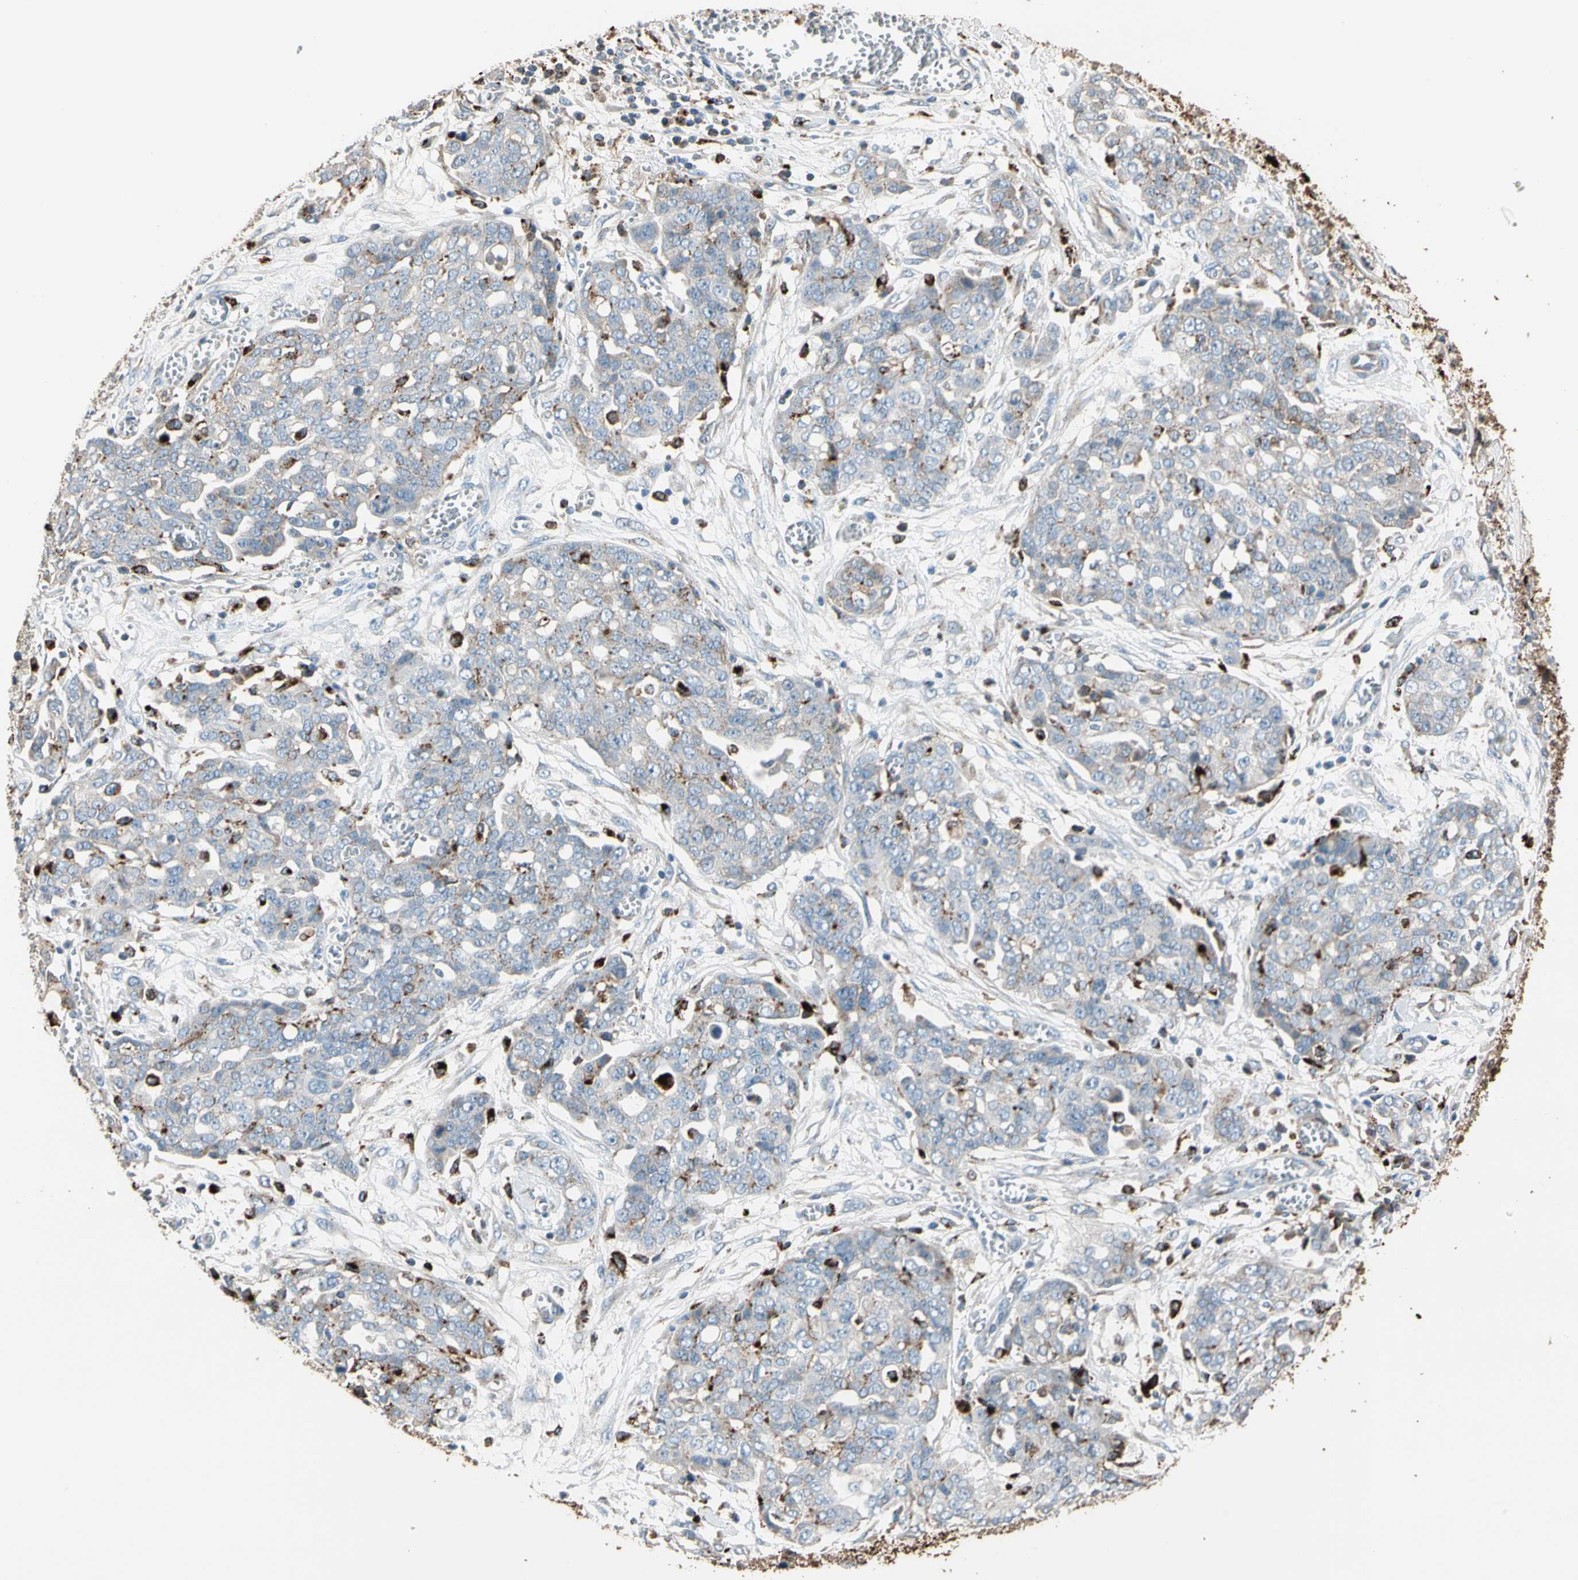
{"staining": {"intensity": "moderate", "quantity": "<25%", "location": "cytoplasmic/membranous"}, "tissue": "ovarian cancer", "cell_type": "Tumor cells", "image_type": "cancer", "snomed": [{"axis": "morphology", "description": "Cystadenocarcinoma, serous, NOS"}, {"axis": "topography", "description": "Soft tissue"}, {"axis": "topography", "description": "Ovary"}], "caption": "A low amount of moderate cytoplasmic/membranous staining is present in approximately <25% of tumor cells in ovarian cancer tissue. (brown staining indicates protein expression, while blue staining denotes nuclei).", "gene": "GM2A", "patient": {"sex": "female", "age": 57}}